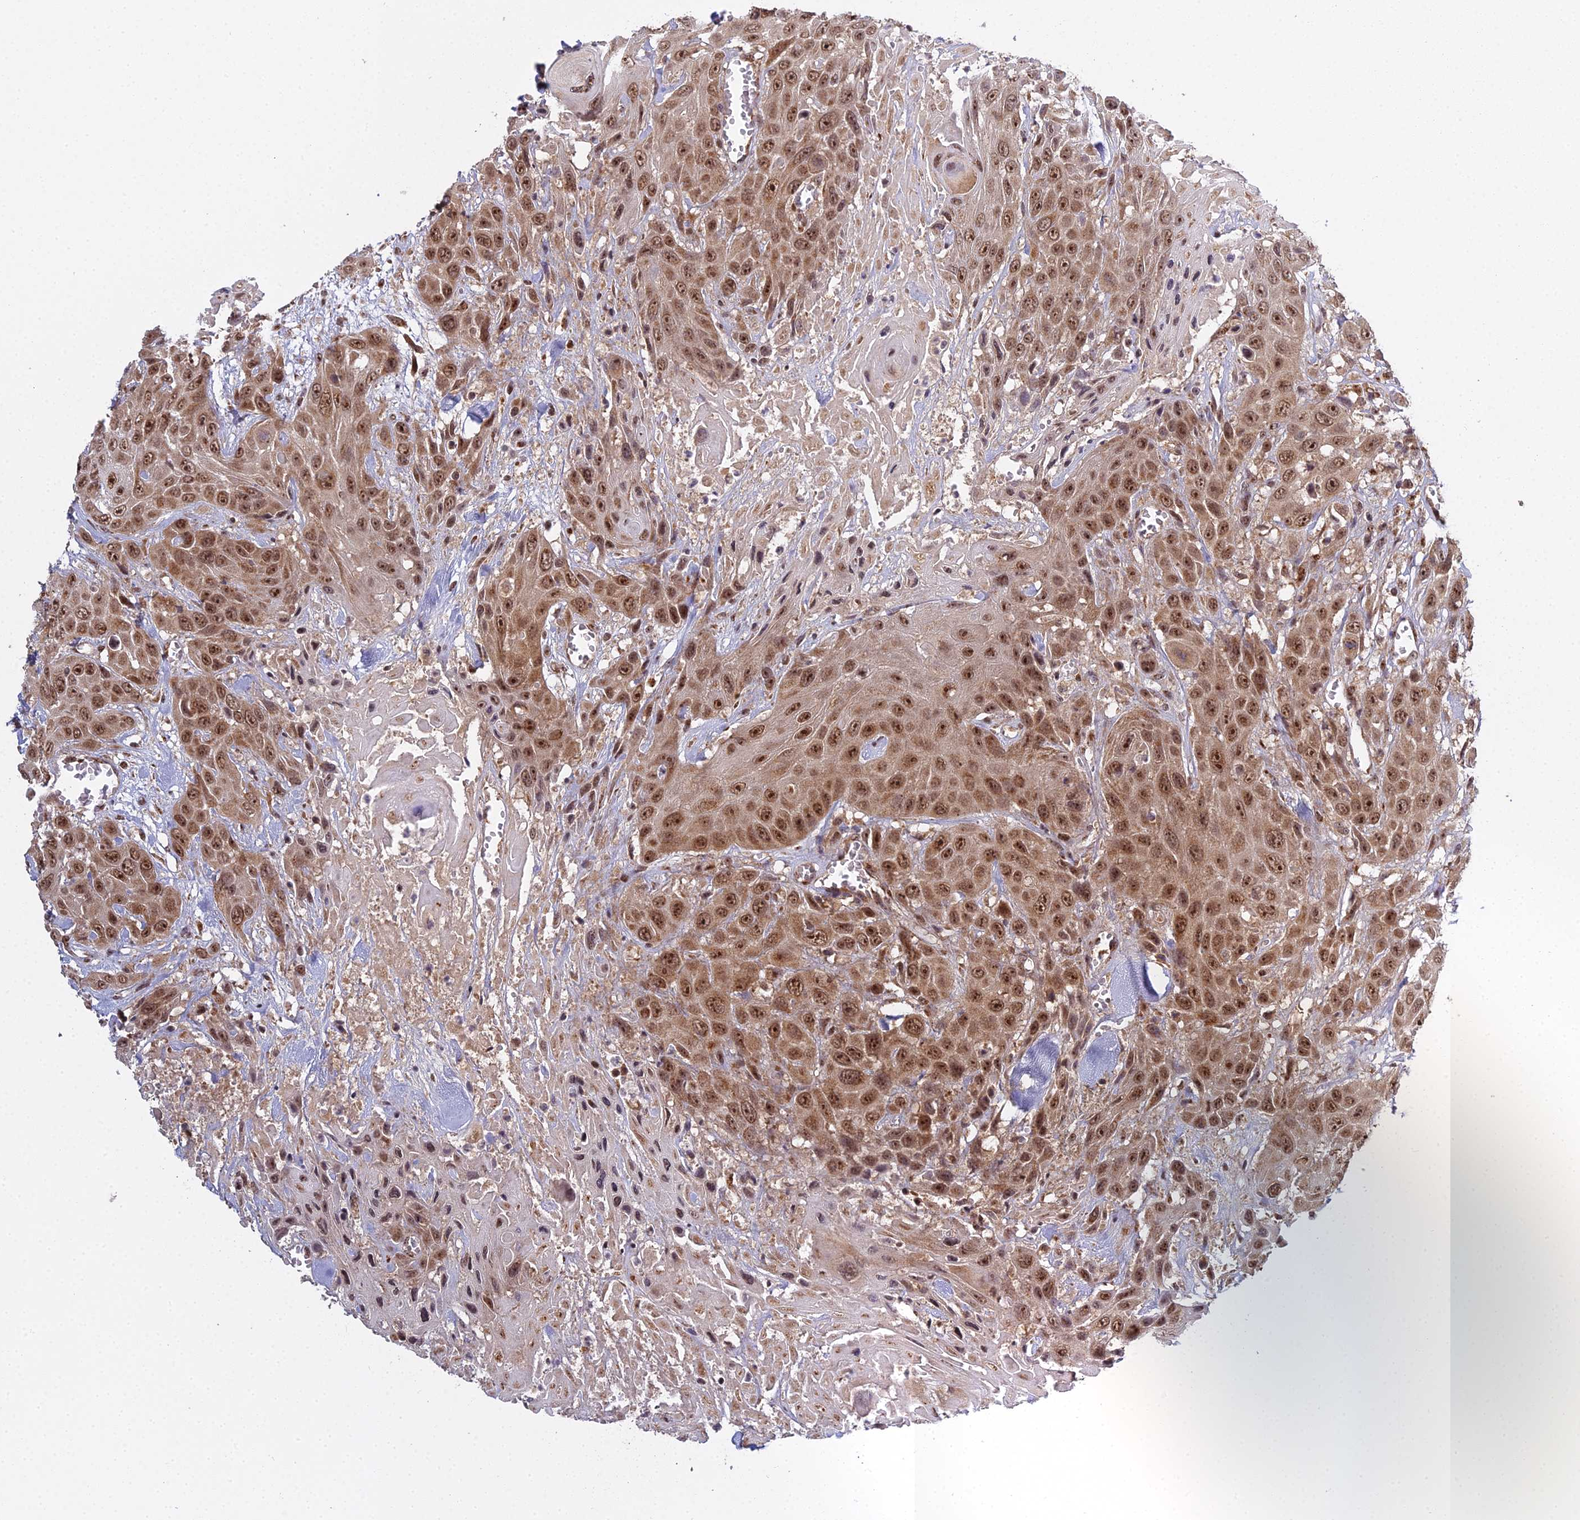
{"staining": {"intensity": "moderate", "quantity": ">75%", "location": "nuclear"}, "tissue": "head and neck cancer", "cell_type": "Tumor cells", "image_type": "cancer", "snomed": [{"axis": "morphology", "description": "Squamous cell carcinoma, NOS"}, {"axis": "topography", "description": "Head-Neck"}], "caption": "High-magnification brightfield microscopy of squamous cell carcinoma (head and neck) stained with DAB (3,3'-diaminobenzidine) (brown) and counterstained with hematoxylin (blue). tumor cells exhibit moderate nuclear staining is identified in about>75% of cells.", "gene": "MEOX1", "patient": {"sex": "male", "age": 81}}